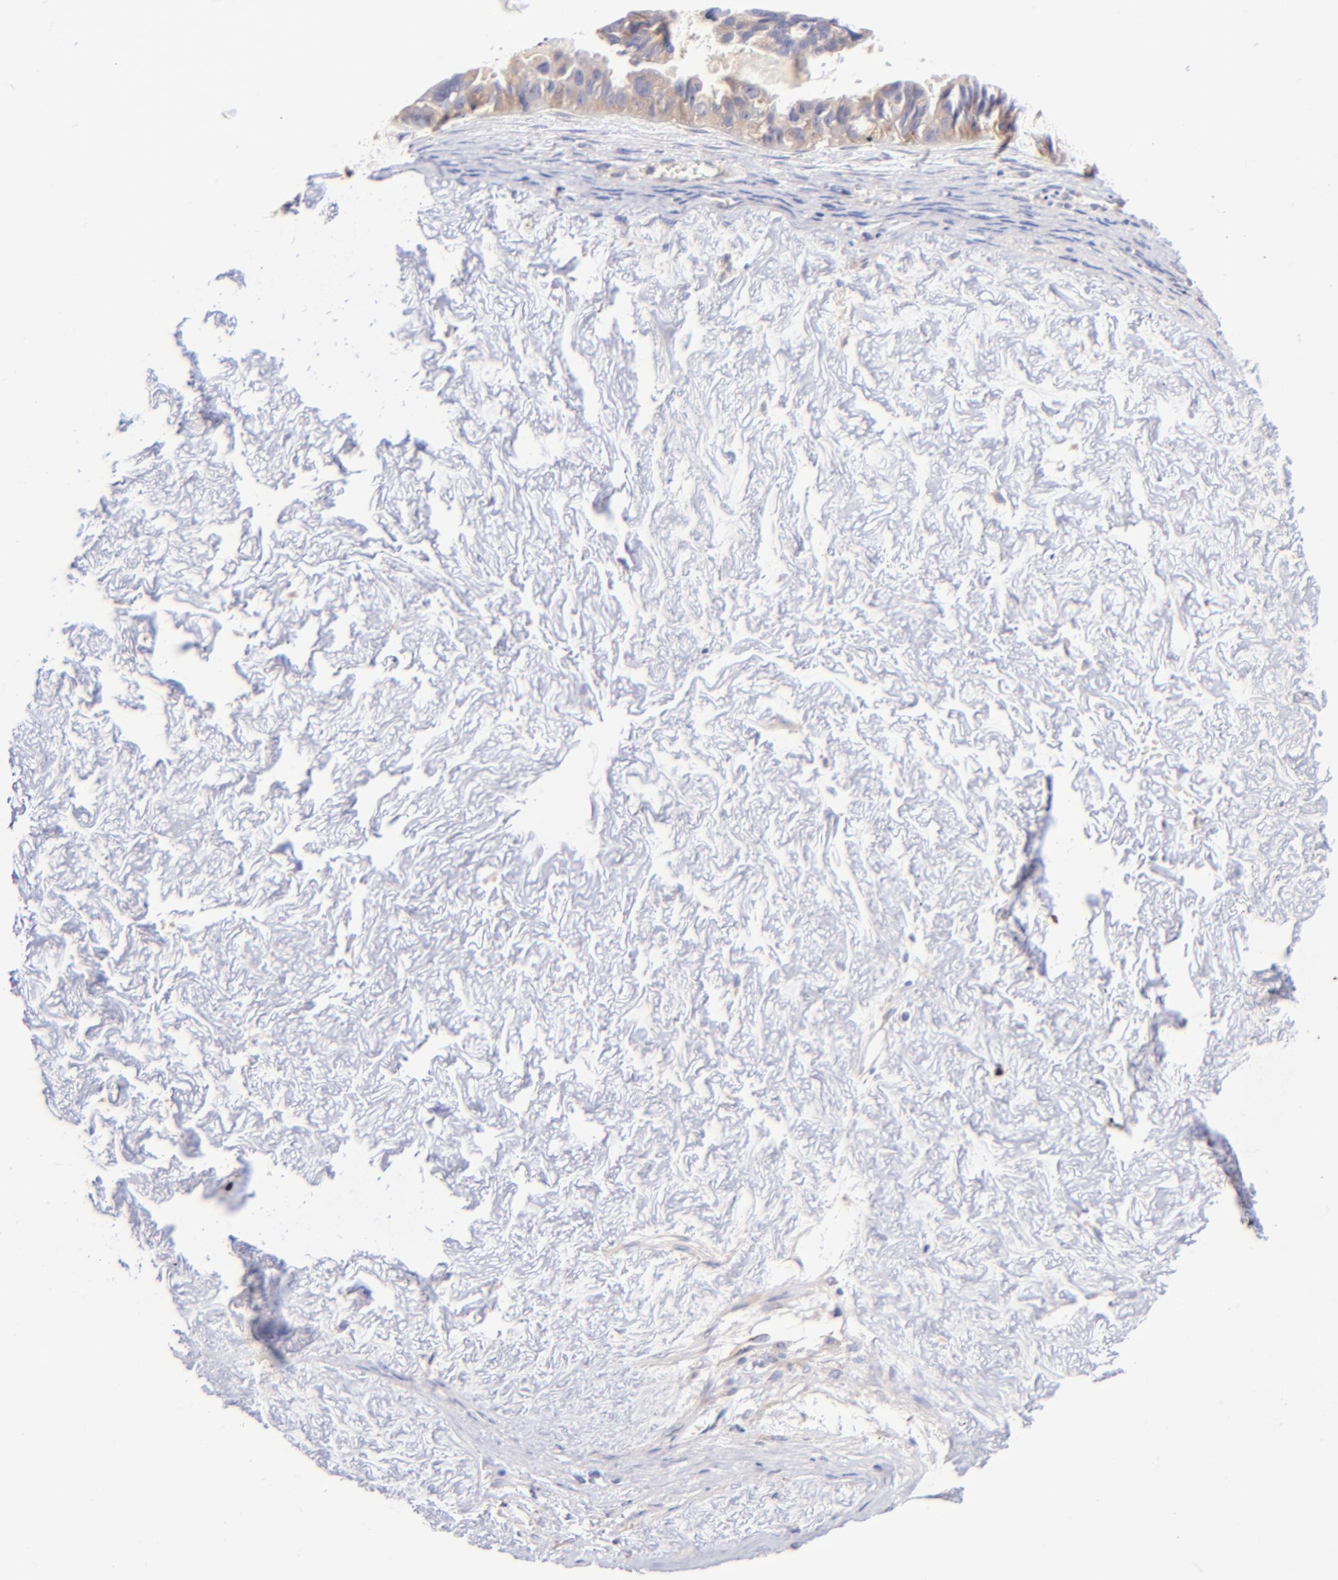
{"staining": {"intensity": "weak", "quantity": ">75%", "location": "cytoplasmic/membranous"}, "tissue": "ovarian cancer", "cell_type": "Tumor cells", "image_type": "cancer", "snomed": [{"axis": "morphology", "description": "Carcinoma, endometroid"}, {"axis": "topography", "description": "Ovary"}], "caption": "Approximately >75% of tumor cells in endometroid carcinoma (ovarian) display weak cytoplasmic/membranous protein positivity as visualized by brown immunohistochemical staining.", "gene": "RPL11", "patient": {"sex": "female", "age": 85}}